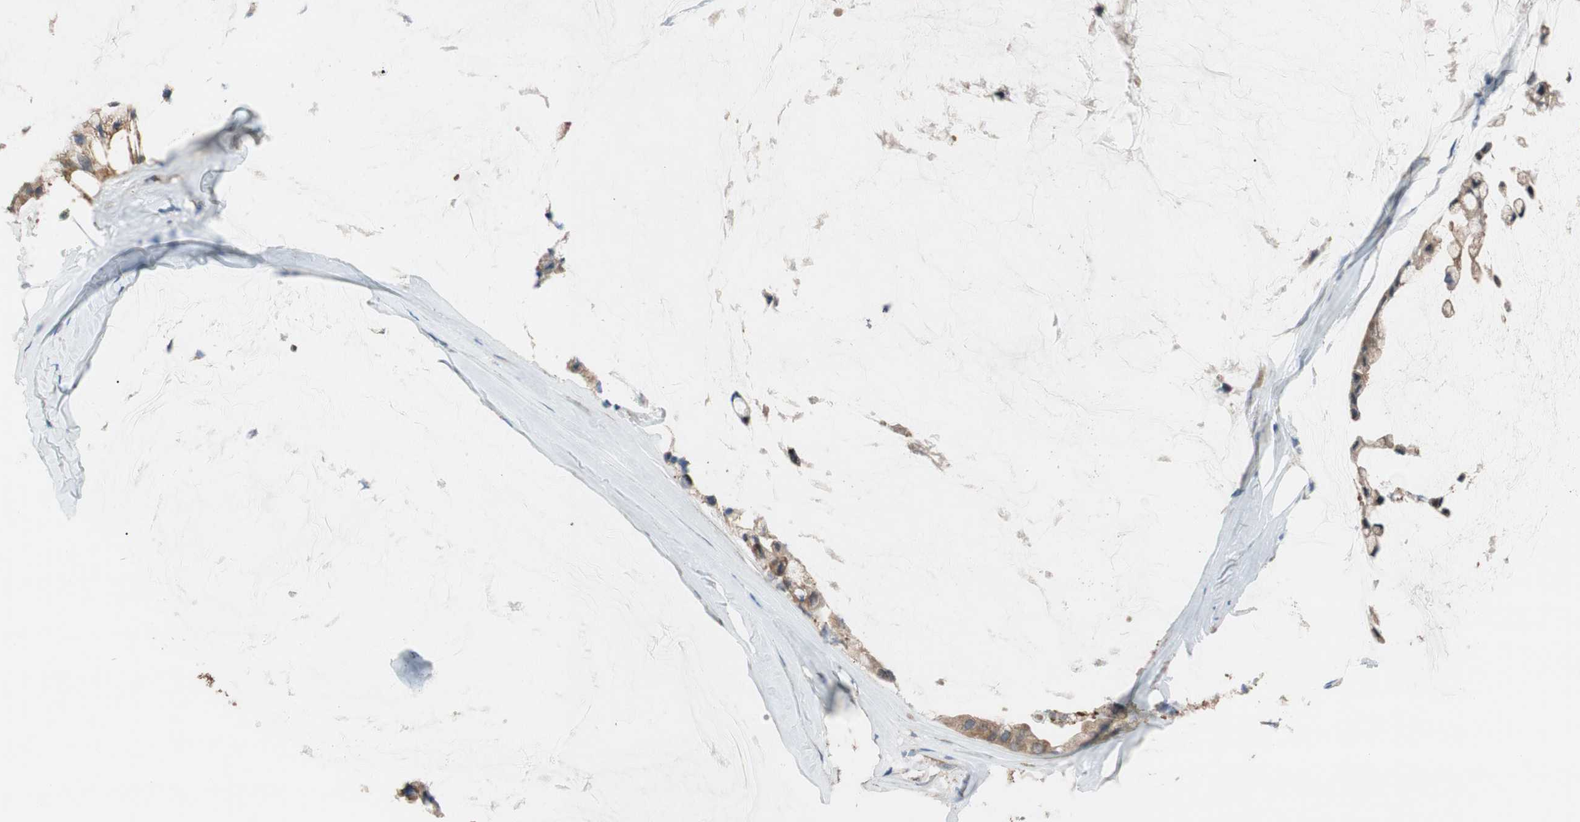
{"staining": {"intensity": "moderate", "quantity": ">75%", "location": "cytoplasmic/membranous"}, "tissue": "ovarian cancer", "cell_type": "Tumor cells", "image_type": "cancer", "snomed": [{"axis": "morphology", "description": "Cystadenocarcinoma, mucinous, NOS"}, {"axis": "topography", "description": "Ovary"}], "caption": "Immunohistochemical staining of ovarian mucinous cystadenocarcinoma reveals medium levels of moderate cytoplasmic/membranous staining in about >75% of tumor cells.", "gene": "ALDH1A2", "patient": {"sex": "female", "age": 39}}